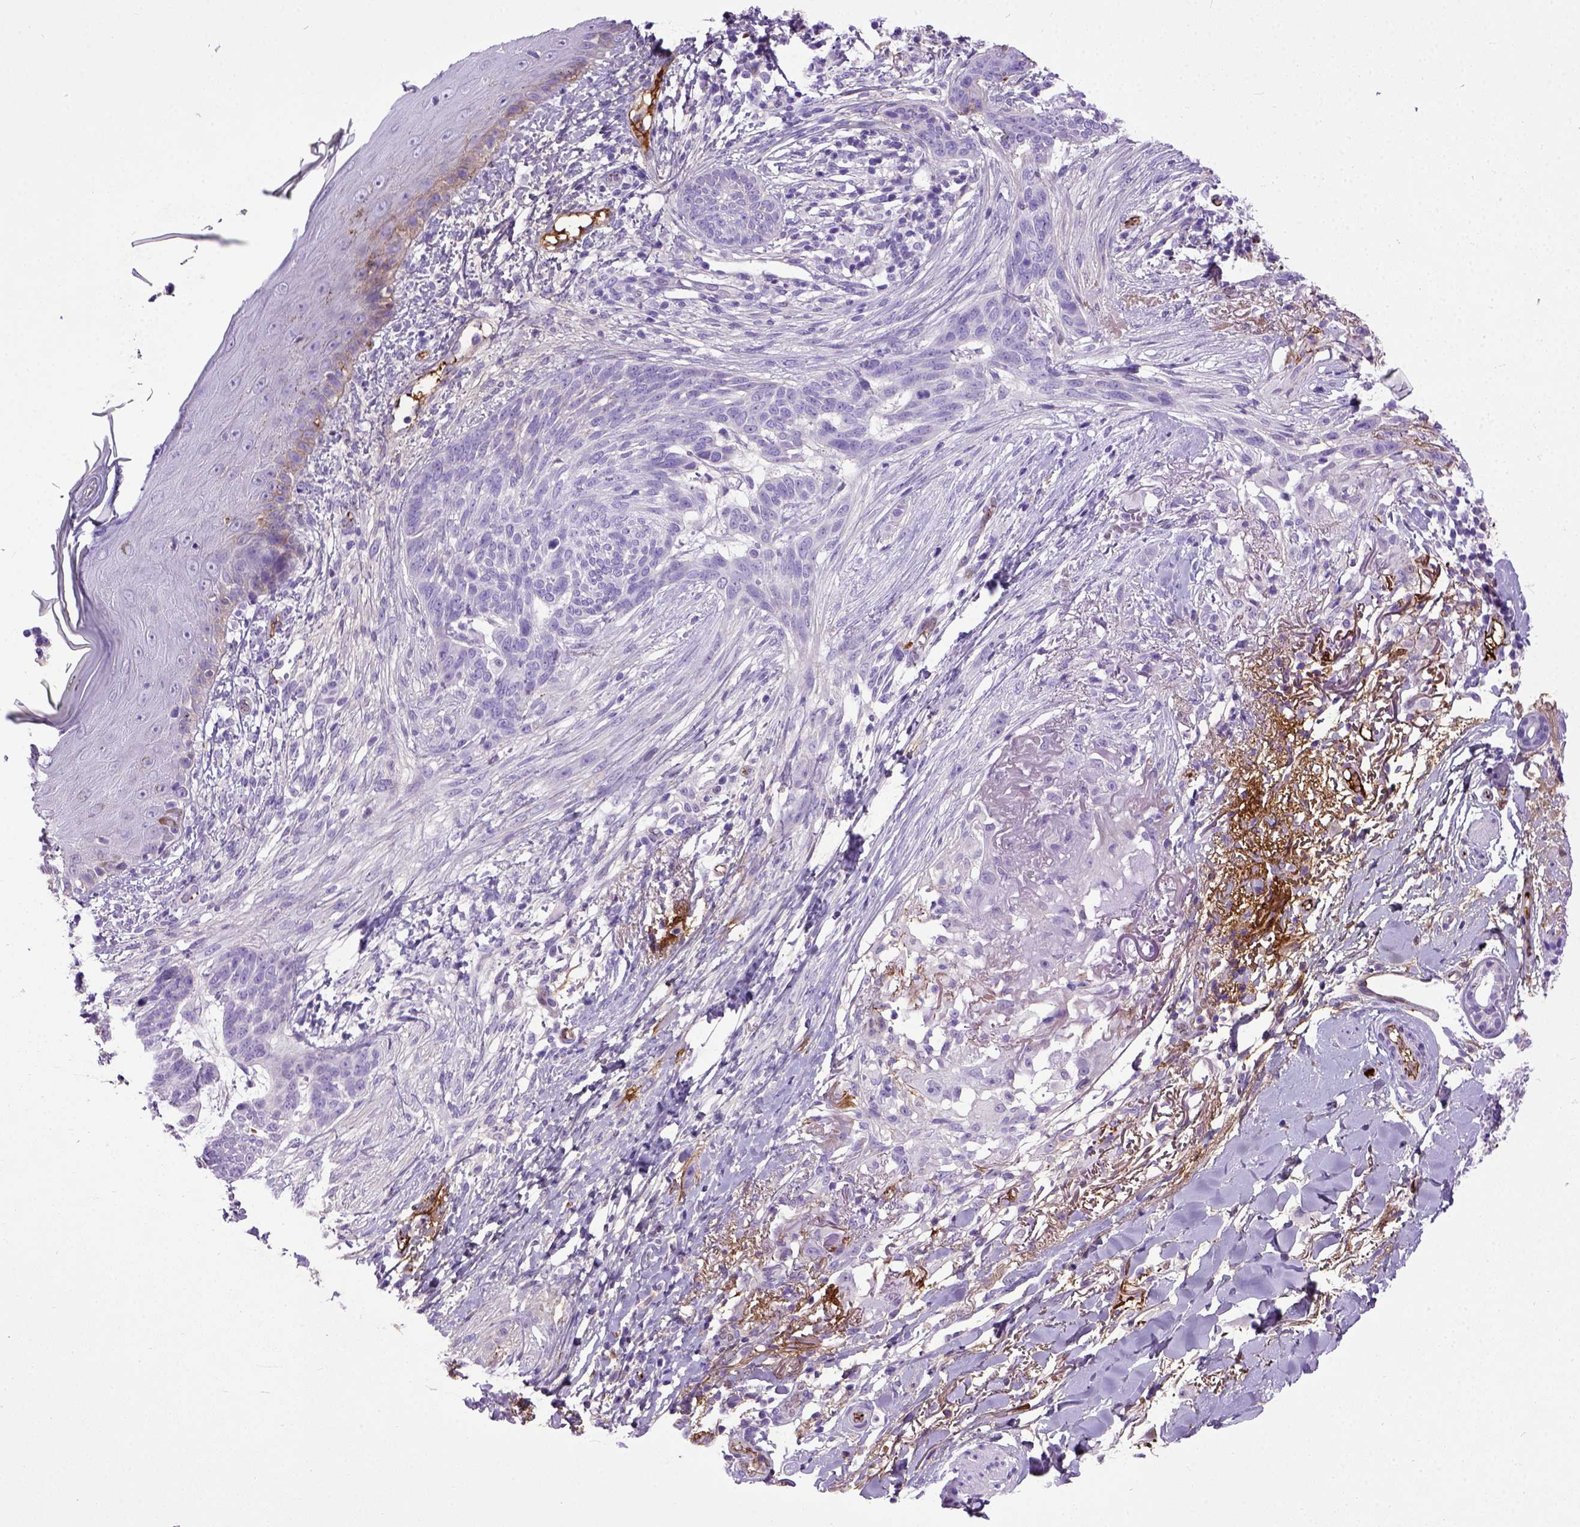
{"staining": {"intensity": "negative", "quantity": "none", "location": "none"}, "tissue": "skin cancer", "cell_type": "Tumor cells", "image_type": "cancer", "snomed": [{"axis": "morphology", "description": "Normal tissue, NOS"}, {"axis": "morphology", "description": "Basal cell carcinoma"}, {"axis": "topography", "description": "Skin"}], "caption": "High power microscopy photomicrograph of an immunohistochemistry photomicrograph of skin cancer, revealing no significant positivity in tumor cells.", "gene": "ADAMTS8", "patient": {"sex": "male", "age": 84}}